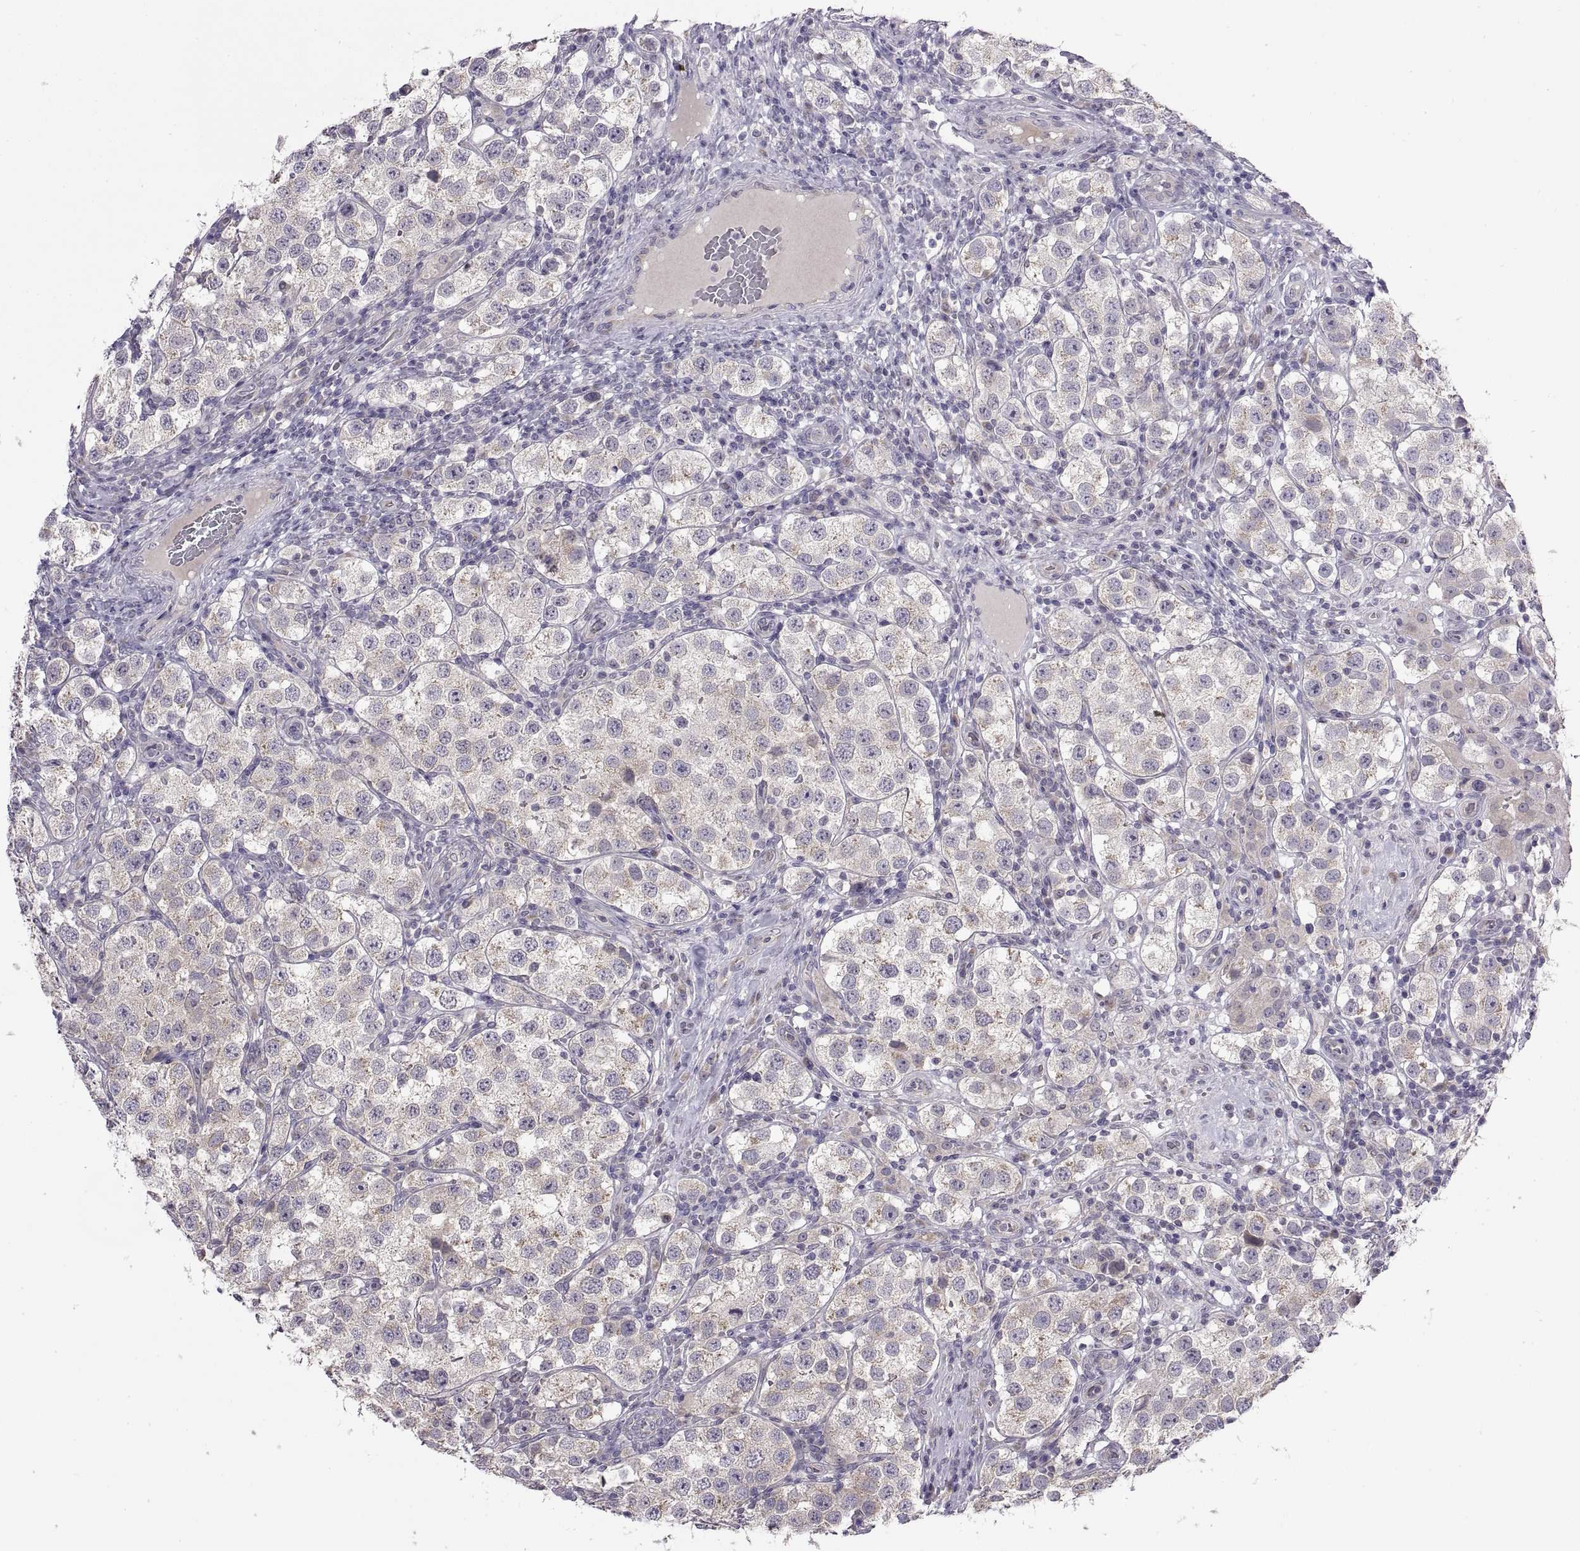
{"staining": {"intensity": "weak", "quantity": "25%-75%", "location": "cytoplasmic/membranous"}, "tissue": "testis cancer", "cell_type": "Tumor cells", "image_type": "cancer", "snomed": [{"axis": "morphology", "description": "Seminoma, NOS"}, {"axis": "topography", "description": "Testis"}], "caption": "Weak cytoplasmic/membranous protein positivity is appreciated in about 25%-75% of tumor cells in testis seminoma.", "gene": "ACSBG2", "patient": {"sex": "male", "age": 37}}